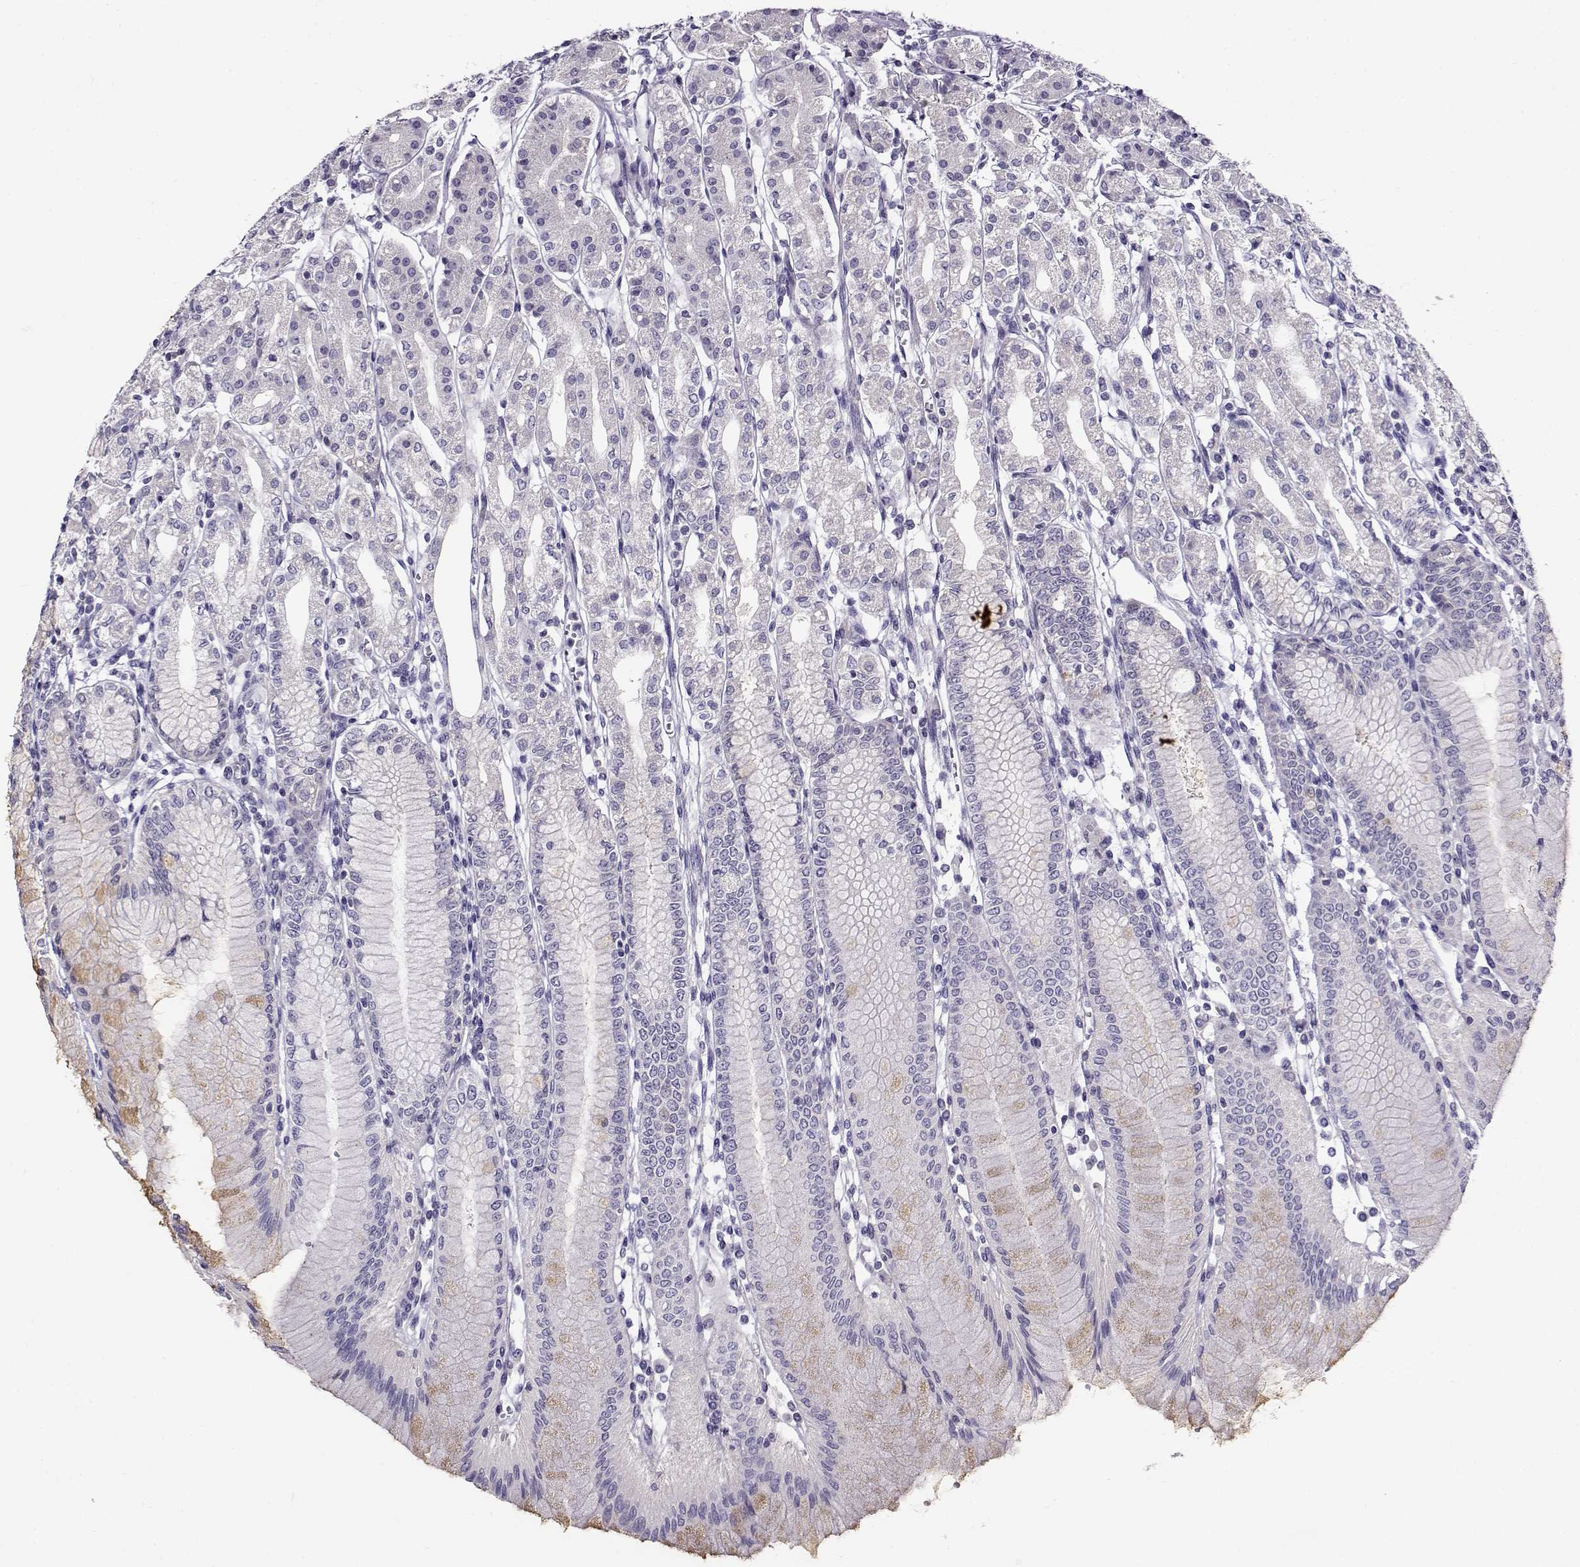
{"staining": {"intensity": "negative", "quantity": "none", "location": "none"}, "tissue": "stomach", "cell_type": "Glandular cells", "image_type": "normal", "snomed": [{"axis": "morphology", "description": "Normal tissue, NOS"}, {"axis": "topography", "description": "Skeletal muscle"}, {"axis": "topography", "description": "Stomach"}], "caption": "Image shows no protein staining in glandular cells of normal stomach. The staining was performed using DAB to visualize the protein expression in brown, while the nuclei were stained in blue with hematoxylin (Magnification: 20x).", "gene": "FEZF1", "patient": {"sex": "female", "age": 57}}